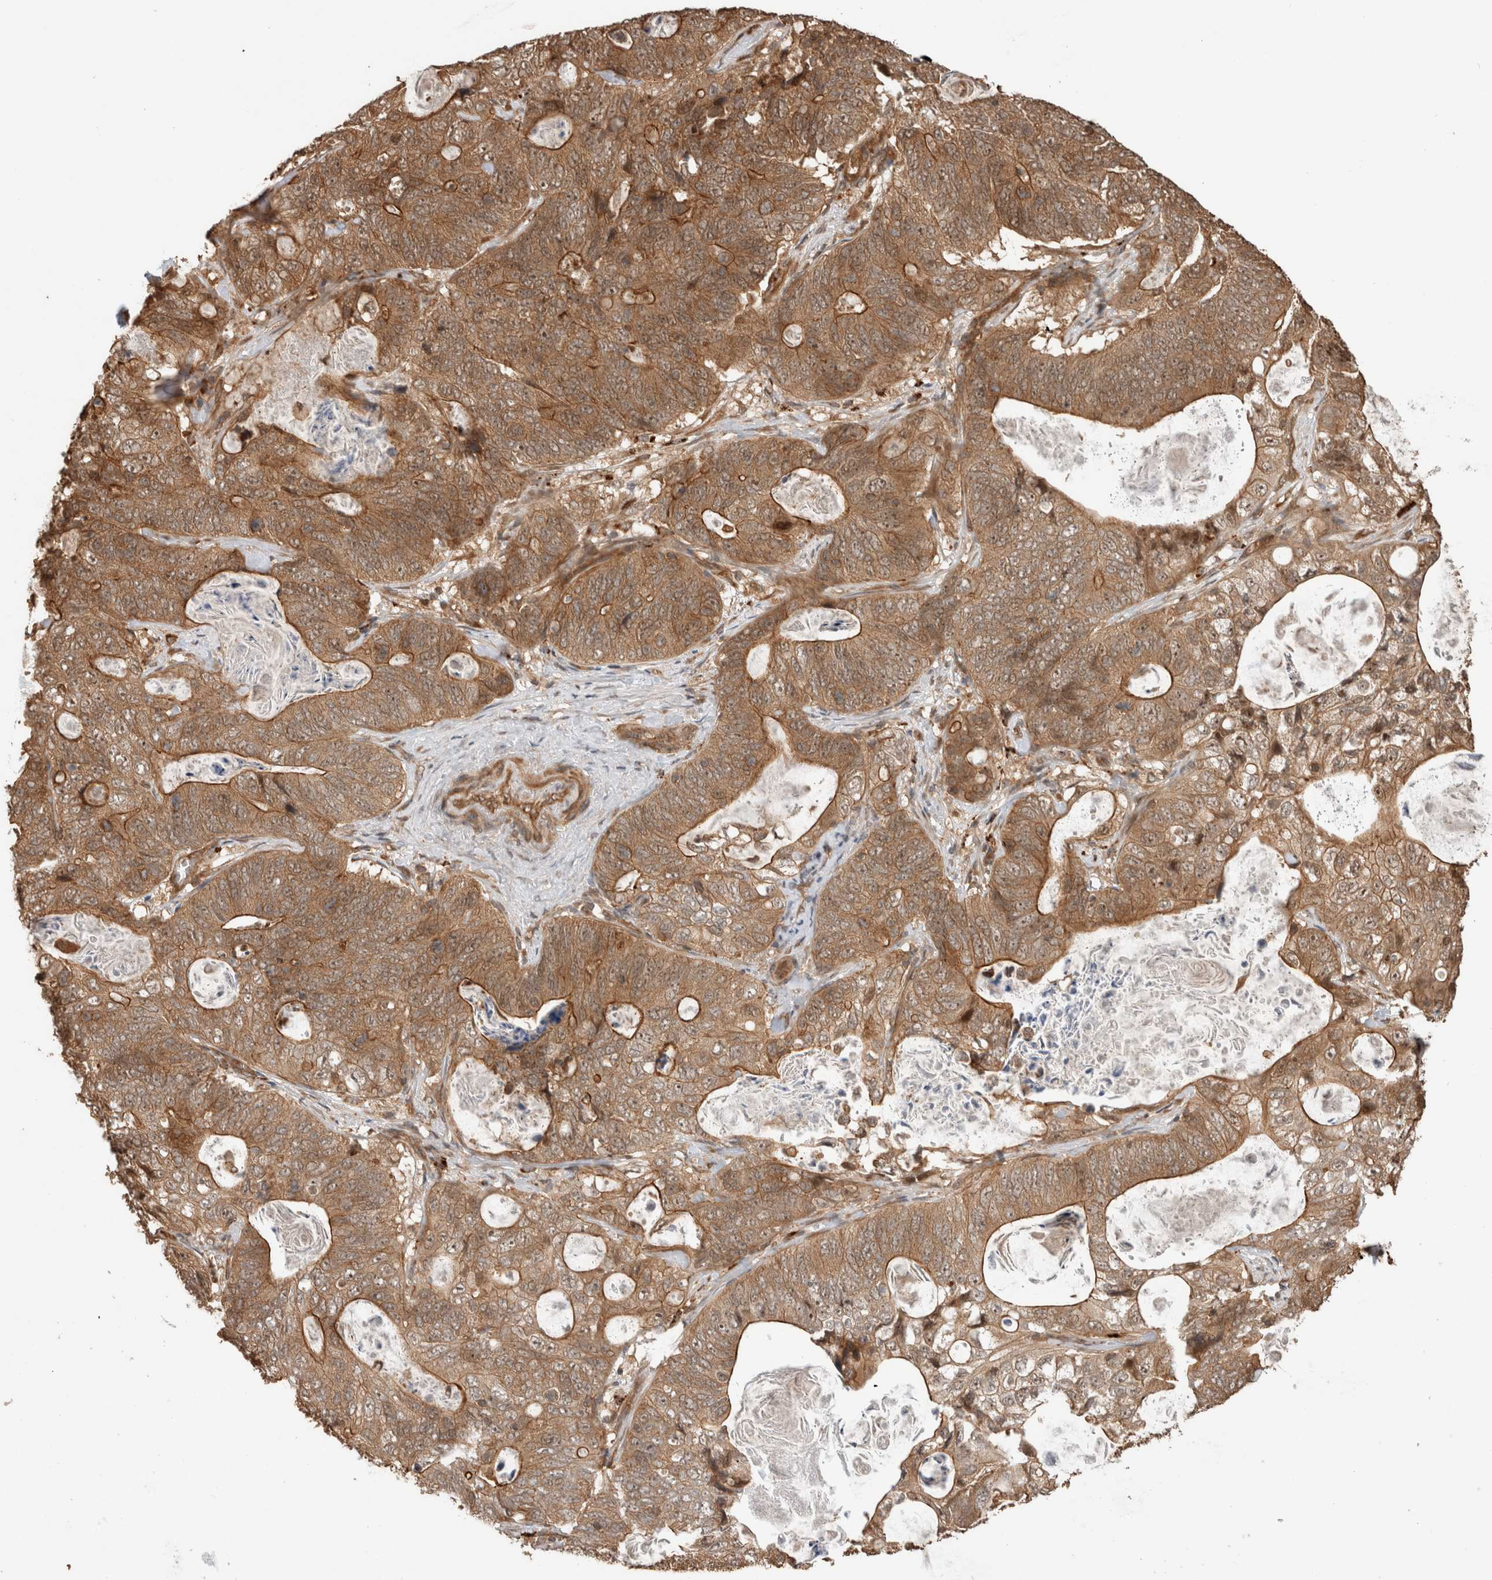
{"staining": {"intensity": "moderate", "quantity": ">75%", "location": "cytoplasmic/membranous"}, "tissue": "stomach cancer", "cell_type": "Tumor cells", "image_type": "cancer", "snomed": [{"axis": "morphology", "description": "Normal tissue, NOS"}, {"axis": "morphology", "description": "Adenocarcinoma, NOS"}, {"axis": "topography", "description": "Stomach"}], "caption": "Tumor cells reveal moderate cytoplasmic/membranous staining in about >75% of cells in adenocarcinoma (stomach).", "gene": "OTUD6B", "patient": {"sex": "female", "age": 89}}